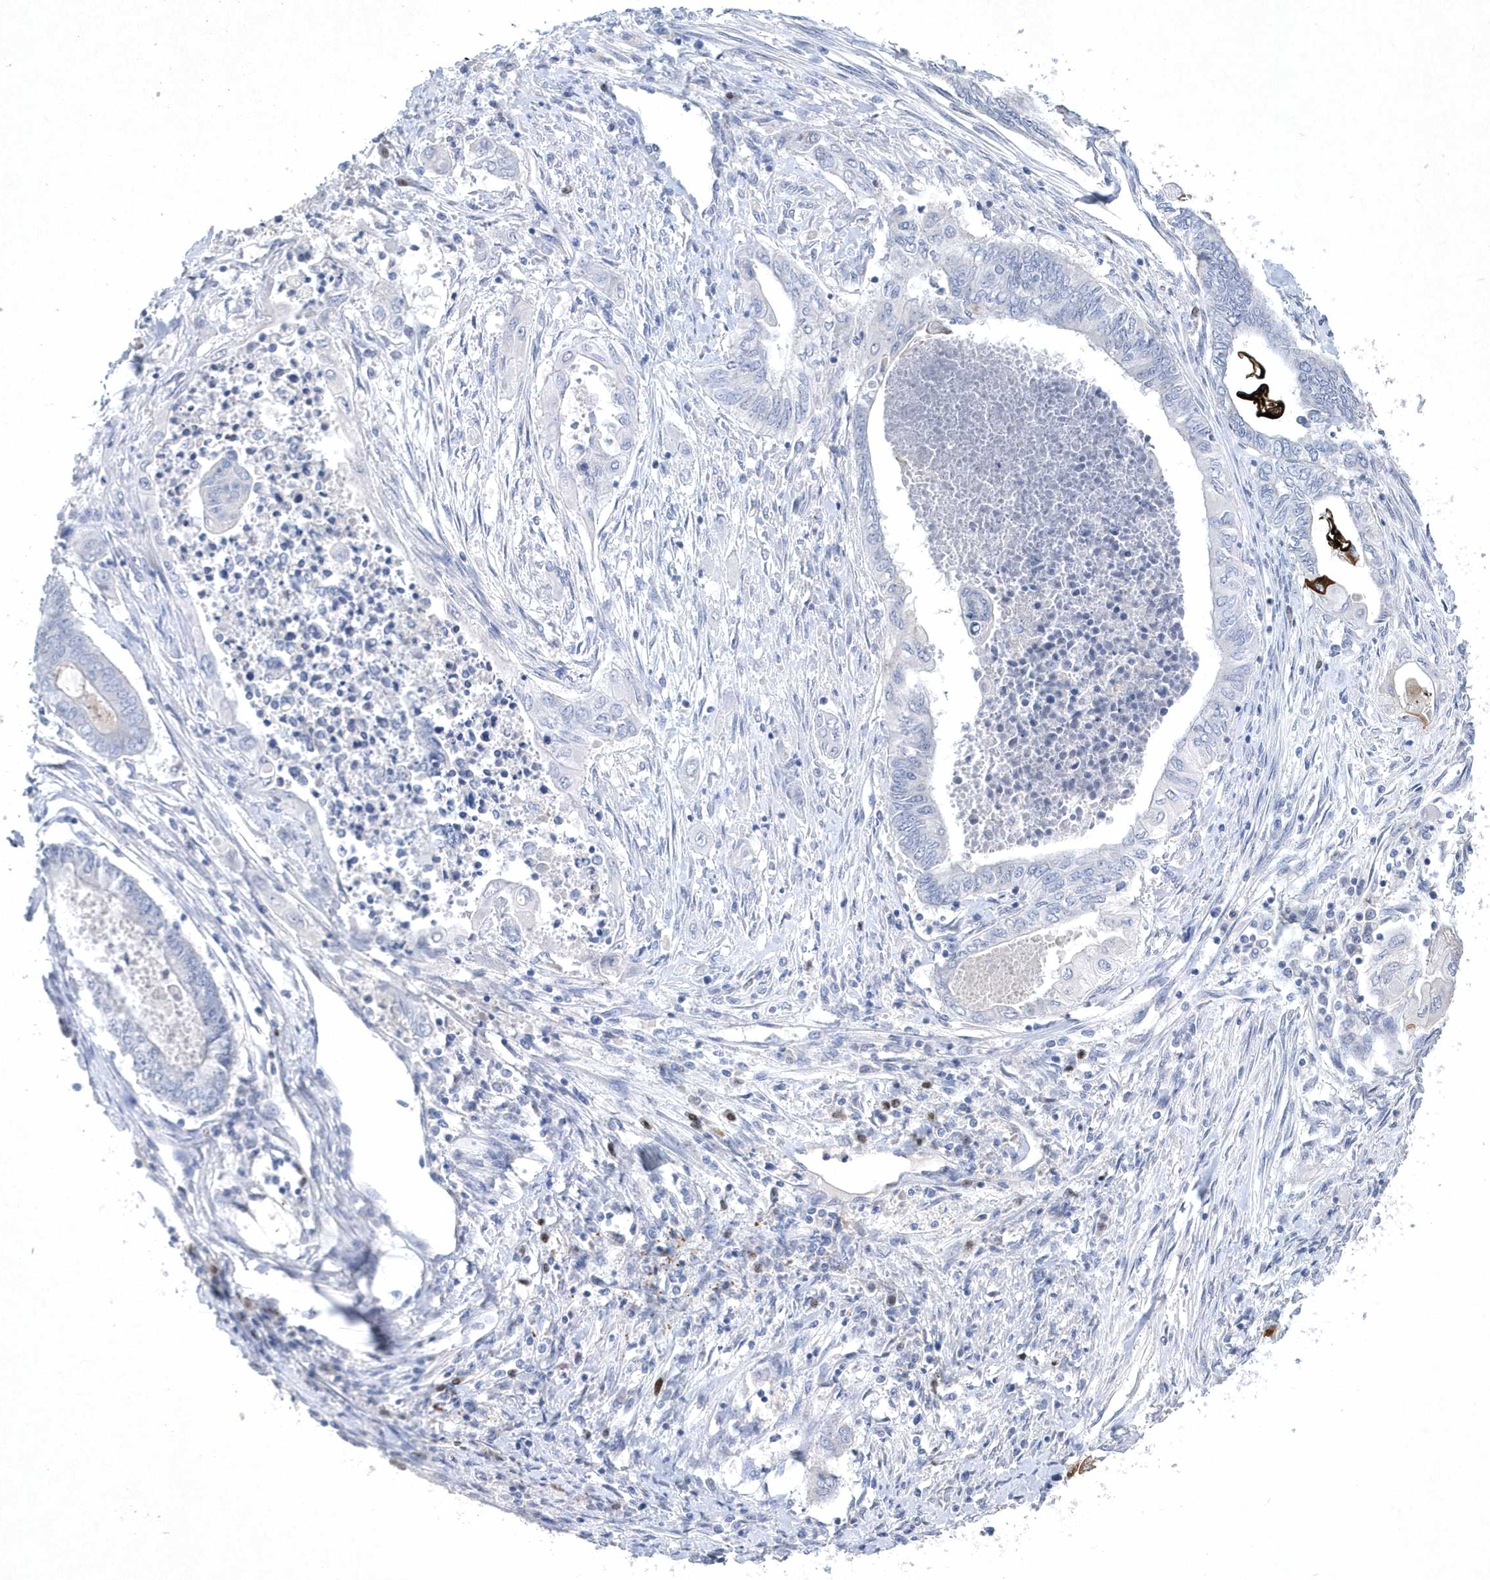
{"staining": {"intensity": "negative", "quantity": "none", "location": "none"}, "tissue": "endometrial cancer", "cell_type": "Tumor cells", "image_type": "cancer", "snomed": [{"axis": "morphology", "description": "Adenocarcinoma, NOS"}, {"axis": "topography", "description": "Uterus"}, {"axis": "topography", "description": "Endometrium"}], "caption": "This is a micrograph of immunohistochemistry (IHC) staining of endometrial adenocarcinoma, which shows no expression in tumor cells.", "gene": "BHLHA15", "patient": {"sex": "female", "age": 70}}